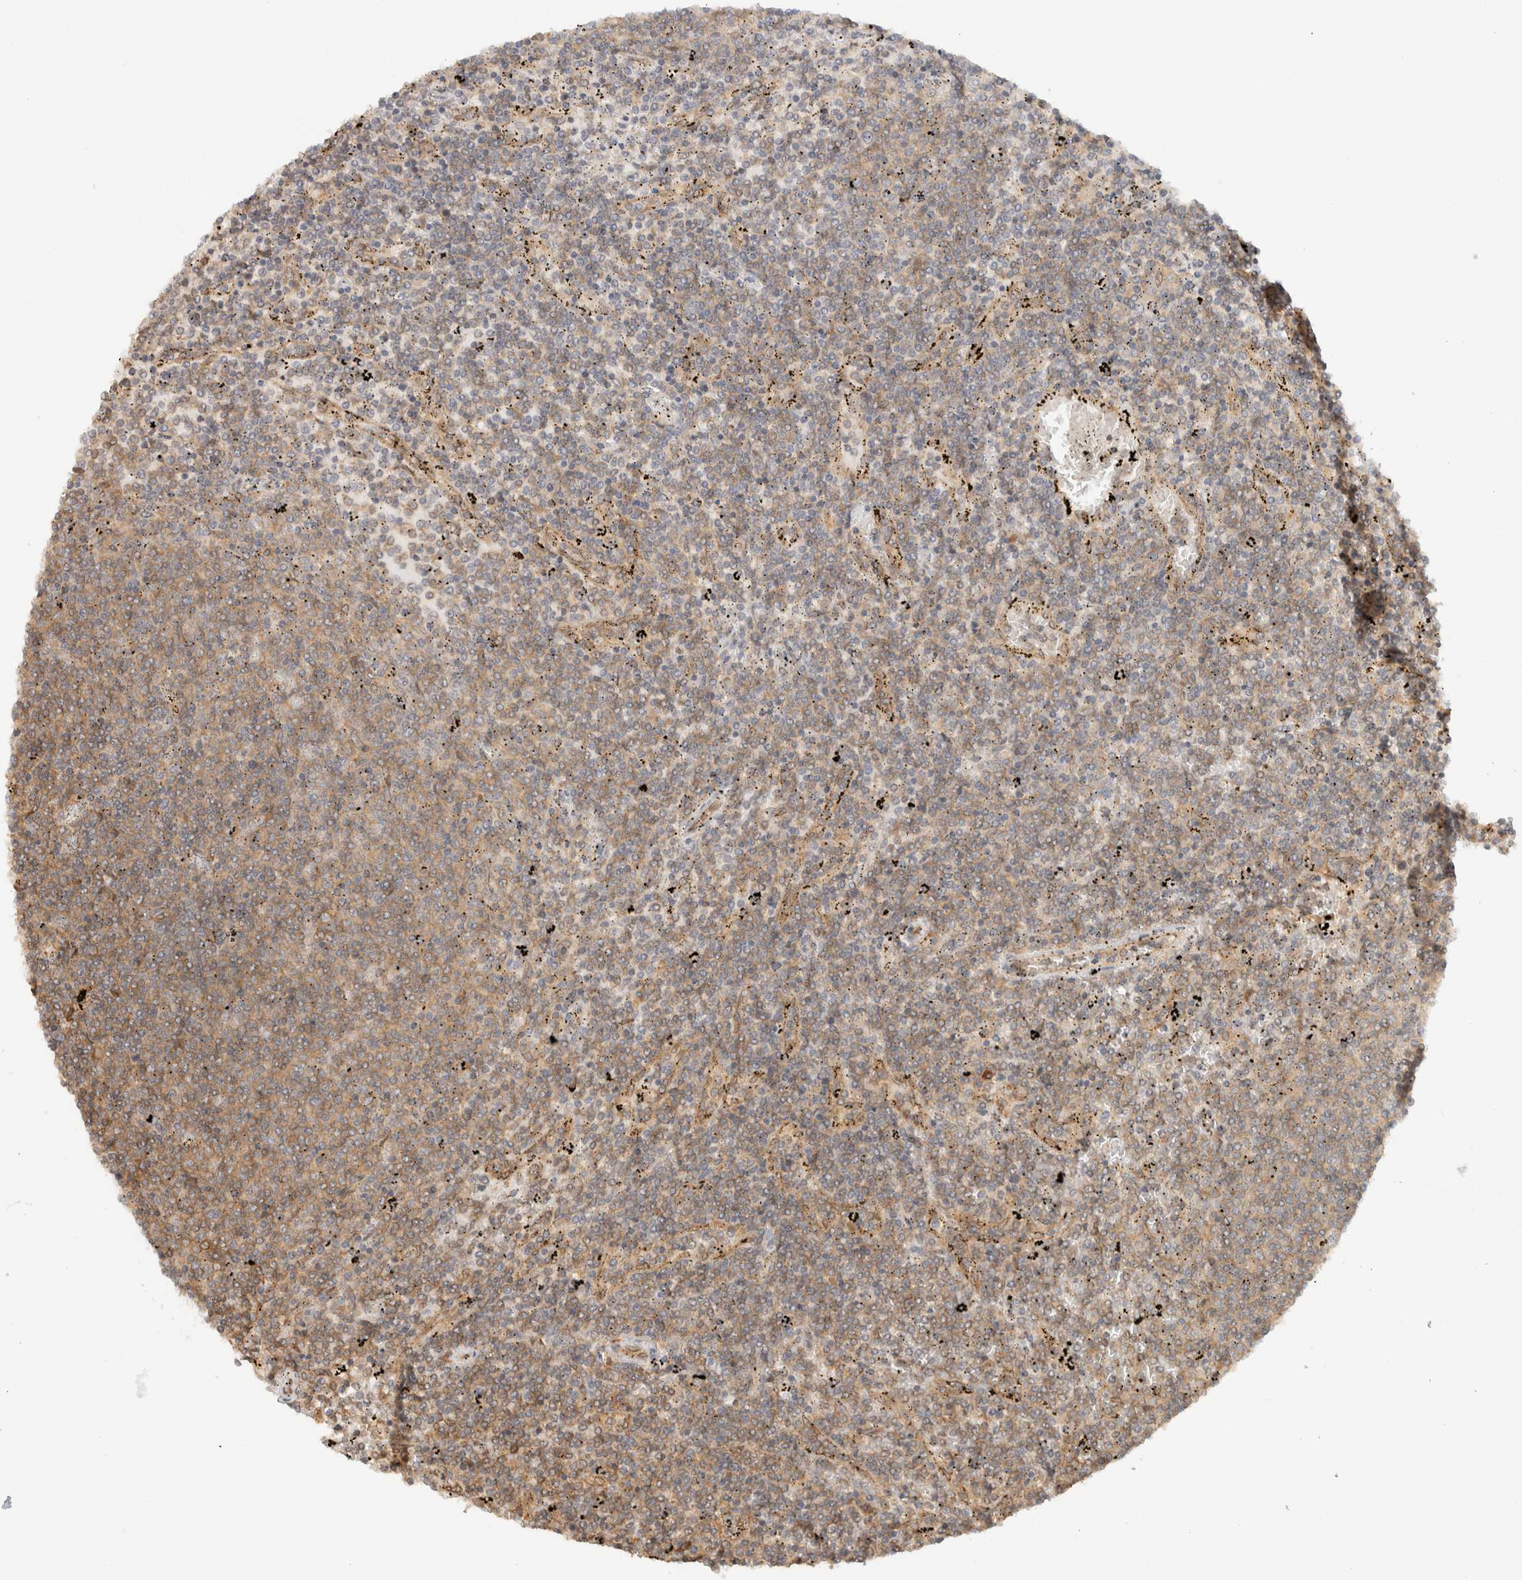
{"staining": {"intensity": "weak", "quantity": "25%-75%", "location": "cytoplasmic/membranous"}, "tissue": "lymphoma", "cell_type": "Tumor cells", "image_type": "cancer", "snomed": [{"axis": "morphology", "description": "Malignant lymphoma, non-Hodgkin's type, Low grade"}, {"axis": "topography", "description": "Spleen"}], "caption": "Immunohistochemical staining of human malignant lymphoma, non-Hodgkin's type (low-grade) demonstrates low levels of weak cytoplasmic/membranous expression in approximately 25%-75% of tumor cells.", "gene": "ARFGEF2", "patient": {"sex": "female", "age": 50}}